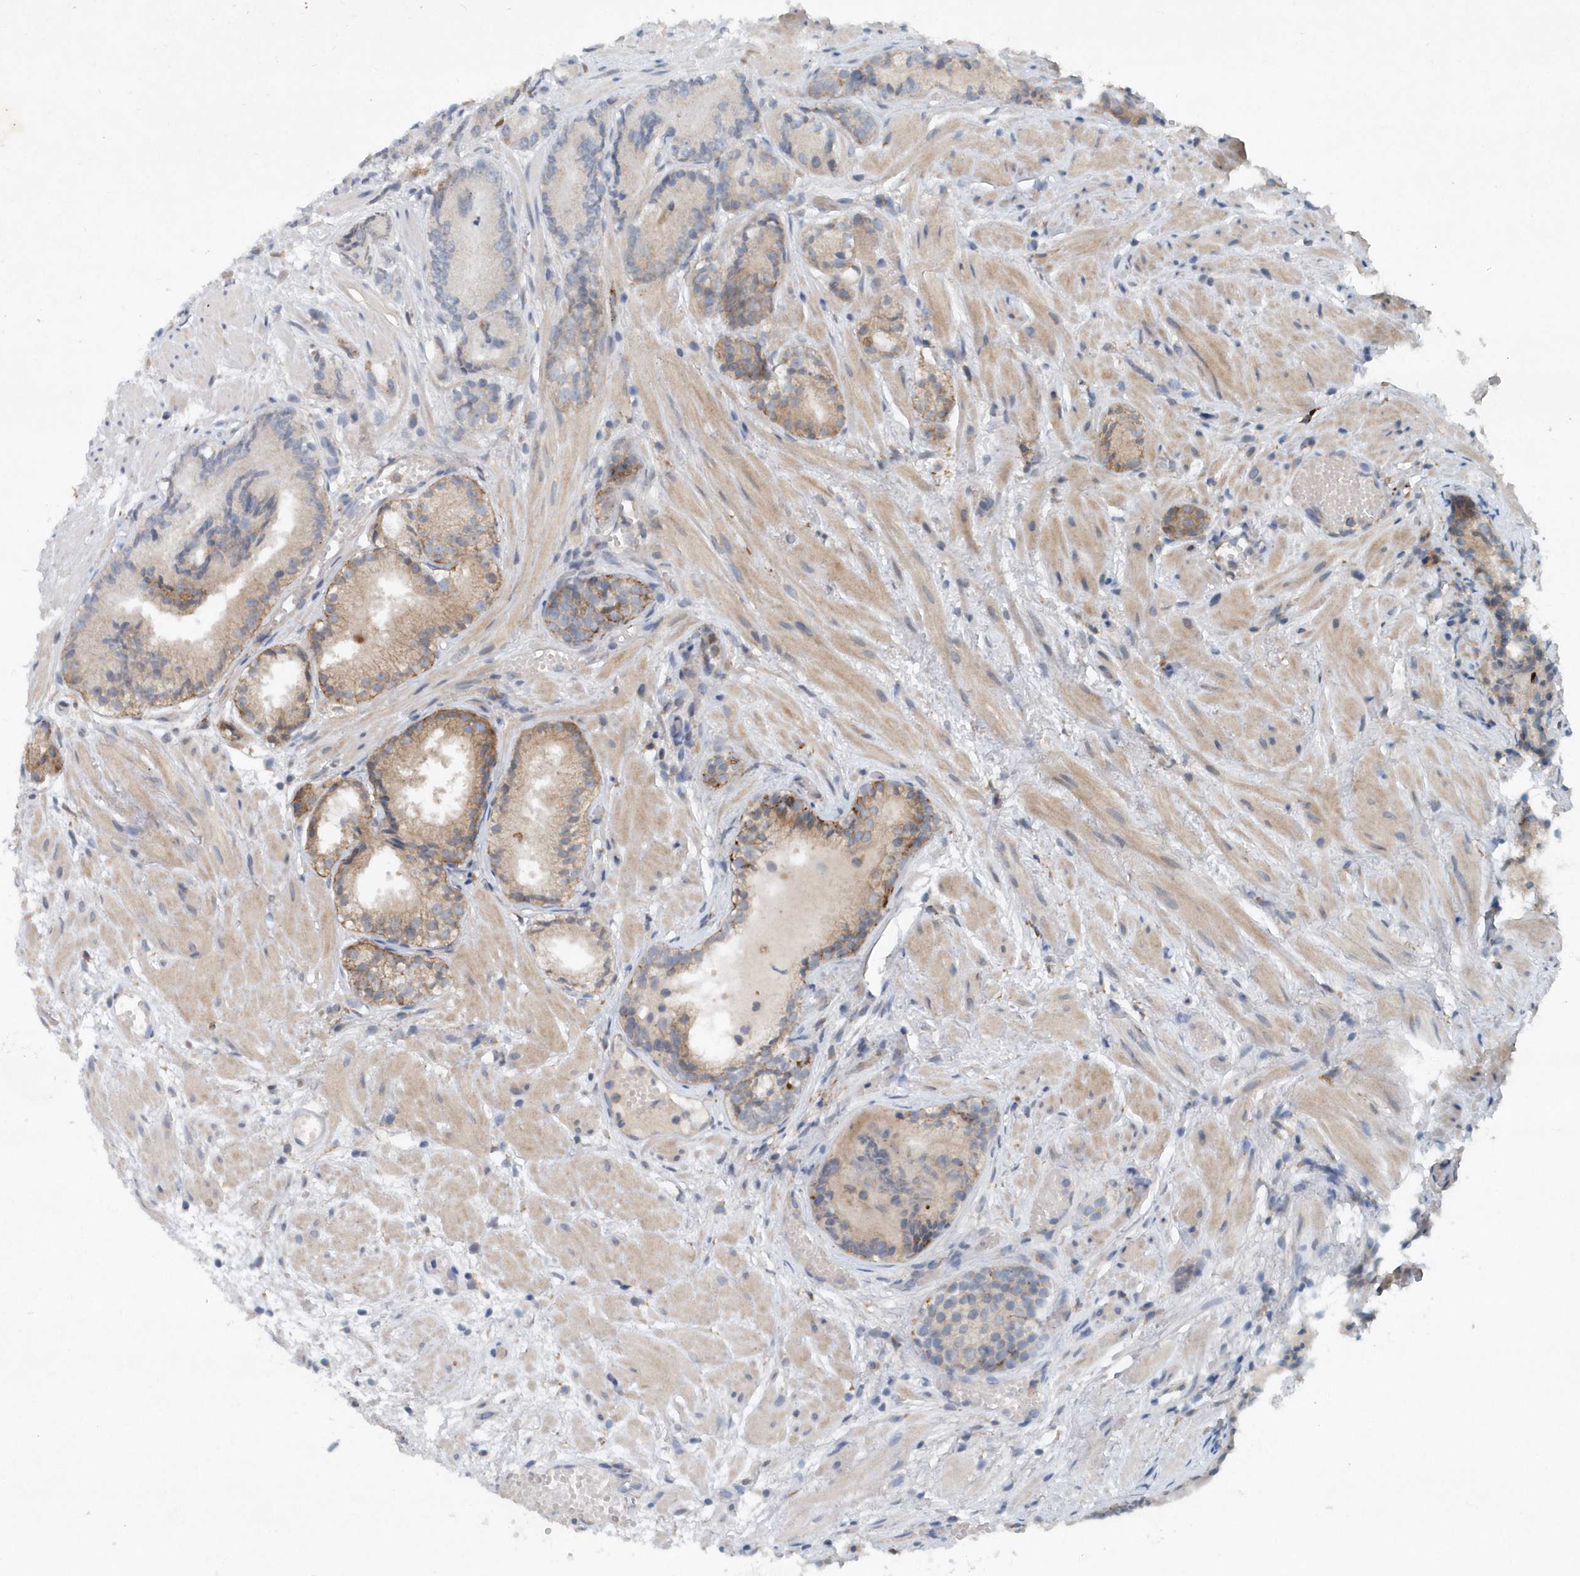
{"staining": {"intensity": "weak", "quantity": "25%-75%", "location": "cytoplasmic/membranous"}, "tissue": "prostate cancer", "cell_type": "Tumor cells", "image_type": "cancer", "snomed": [{"axis": "morphology", "description": "Adenocarcinoma, Low grade"}, {"axis": "topography", "description": "Prostate"}], "caption": "This is a histology image of immunohistochemistry staining of prostate cancer, which shows weak positivity in the cytoplasmic/membranous of tumor cells.", "gene": "P2RY10", "patient": {"sex": "male", "age": 88}}